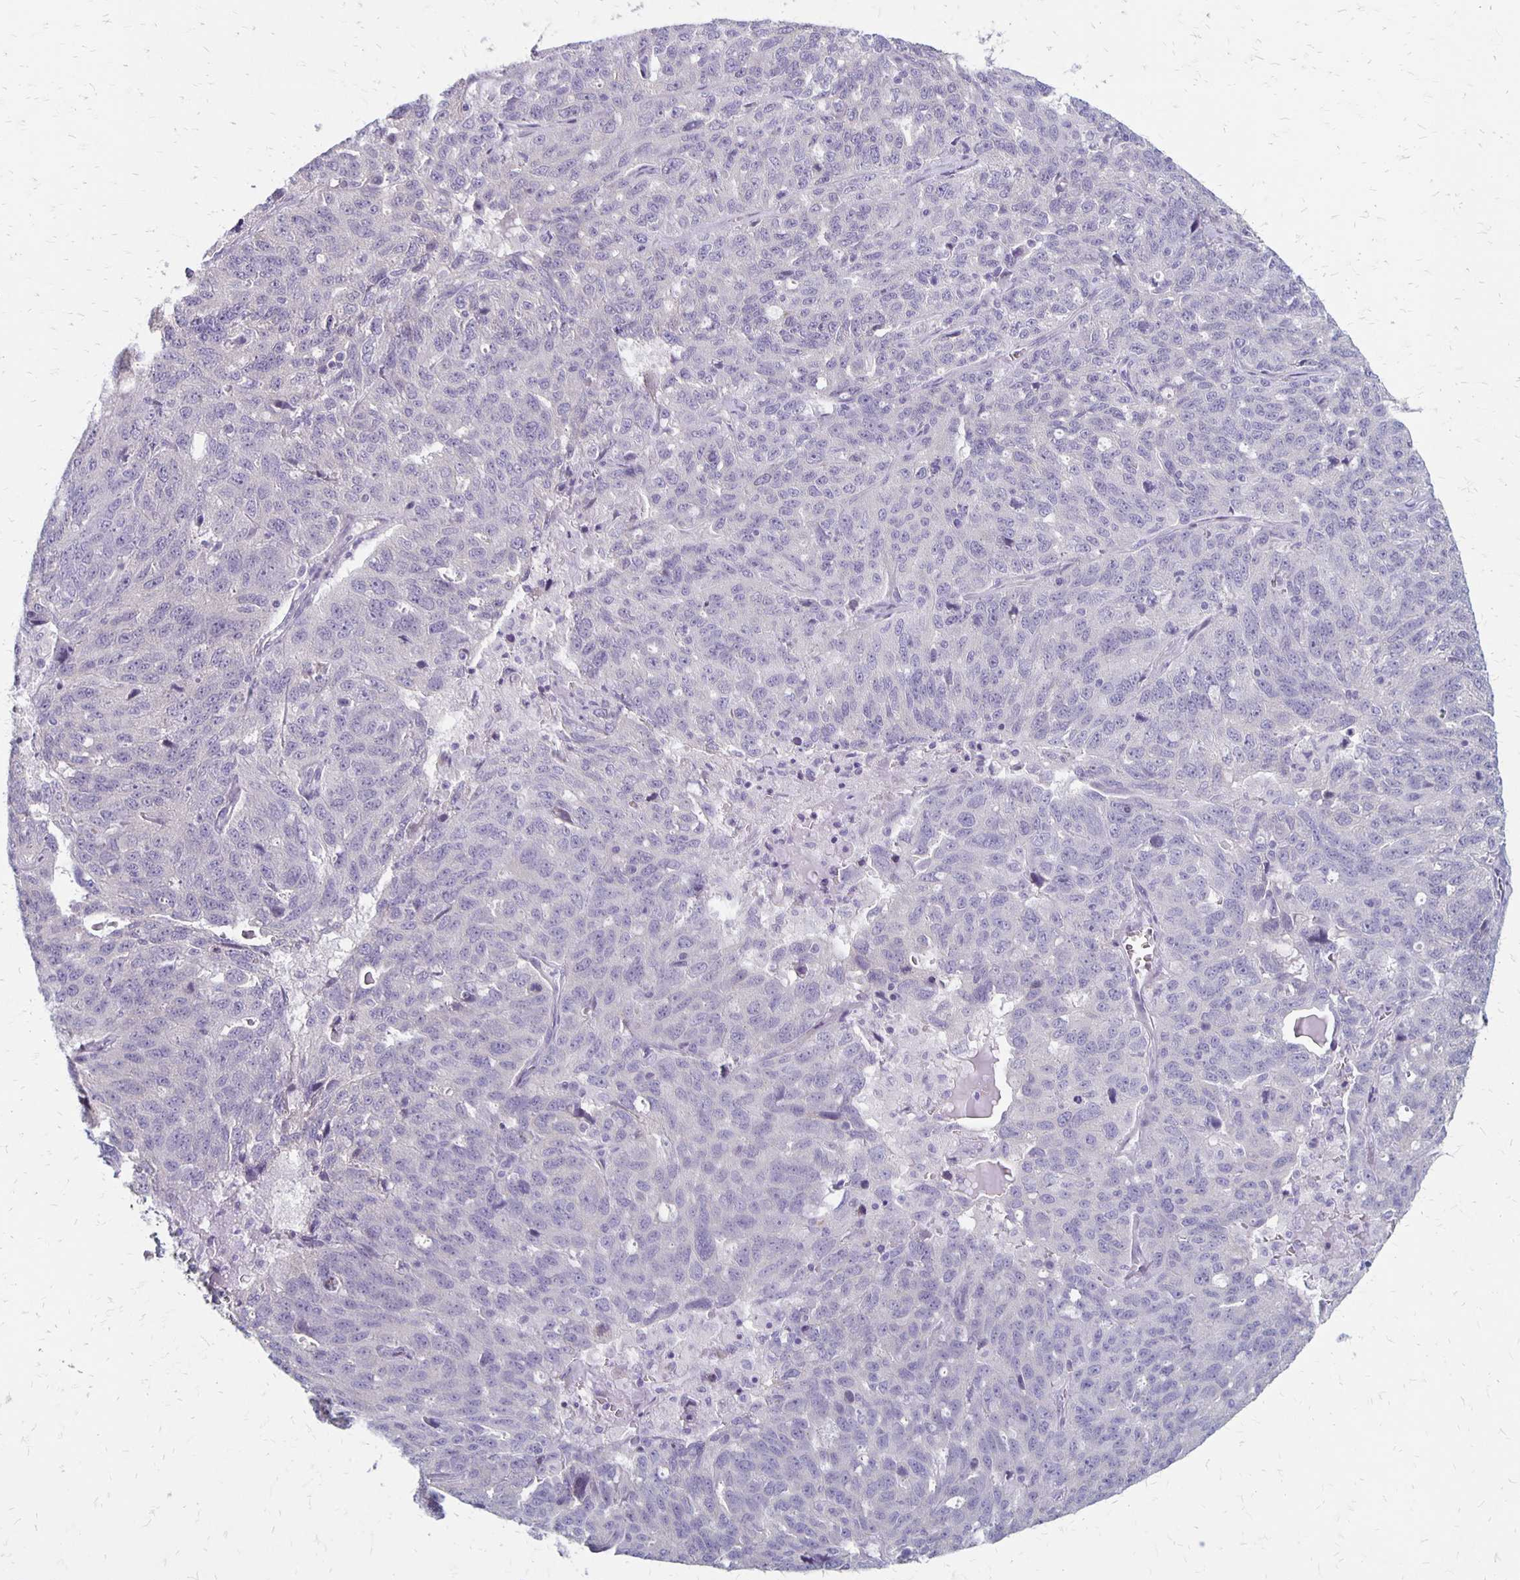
{"staining": {"intensity": "negative", "quantity": "none", "location": "none"}, "tissue": "ovarian cancer", "cell_type": "Tumor cells", "image_type": "cancer", "snomed": [{"axis": "morphology", "description": "Cystadenocarcinoma, serous, NOS"}, {"axis": "topography", "description": "Ovary"}], "caption": "Histopathology image shows no protein positivity in tumor cells of ovarian cancer tissue.", "gene": "HOMER1", "patient": {"sex": "female", "age": 71}}